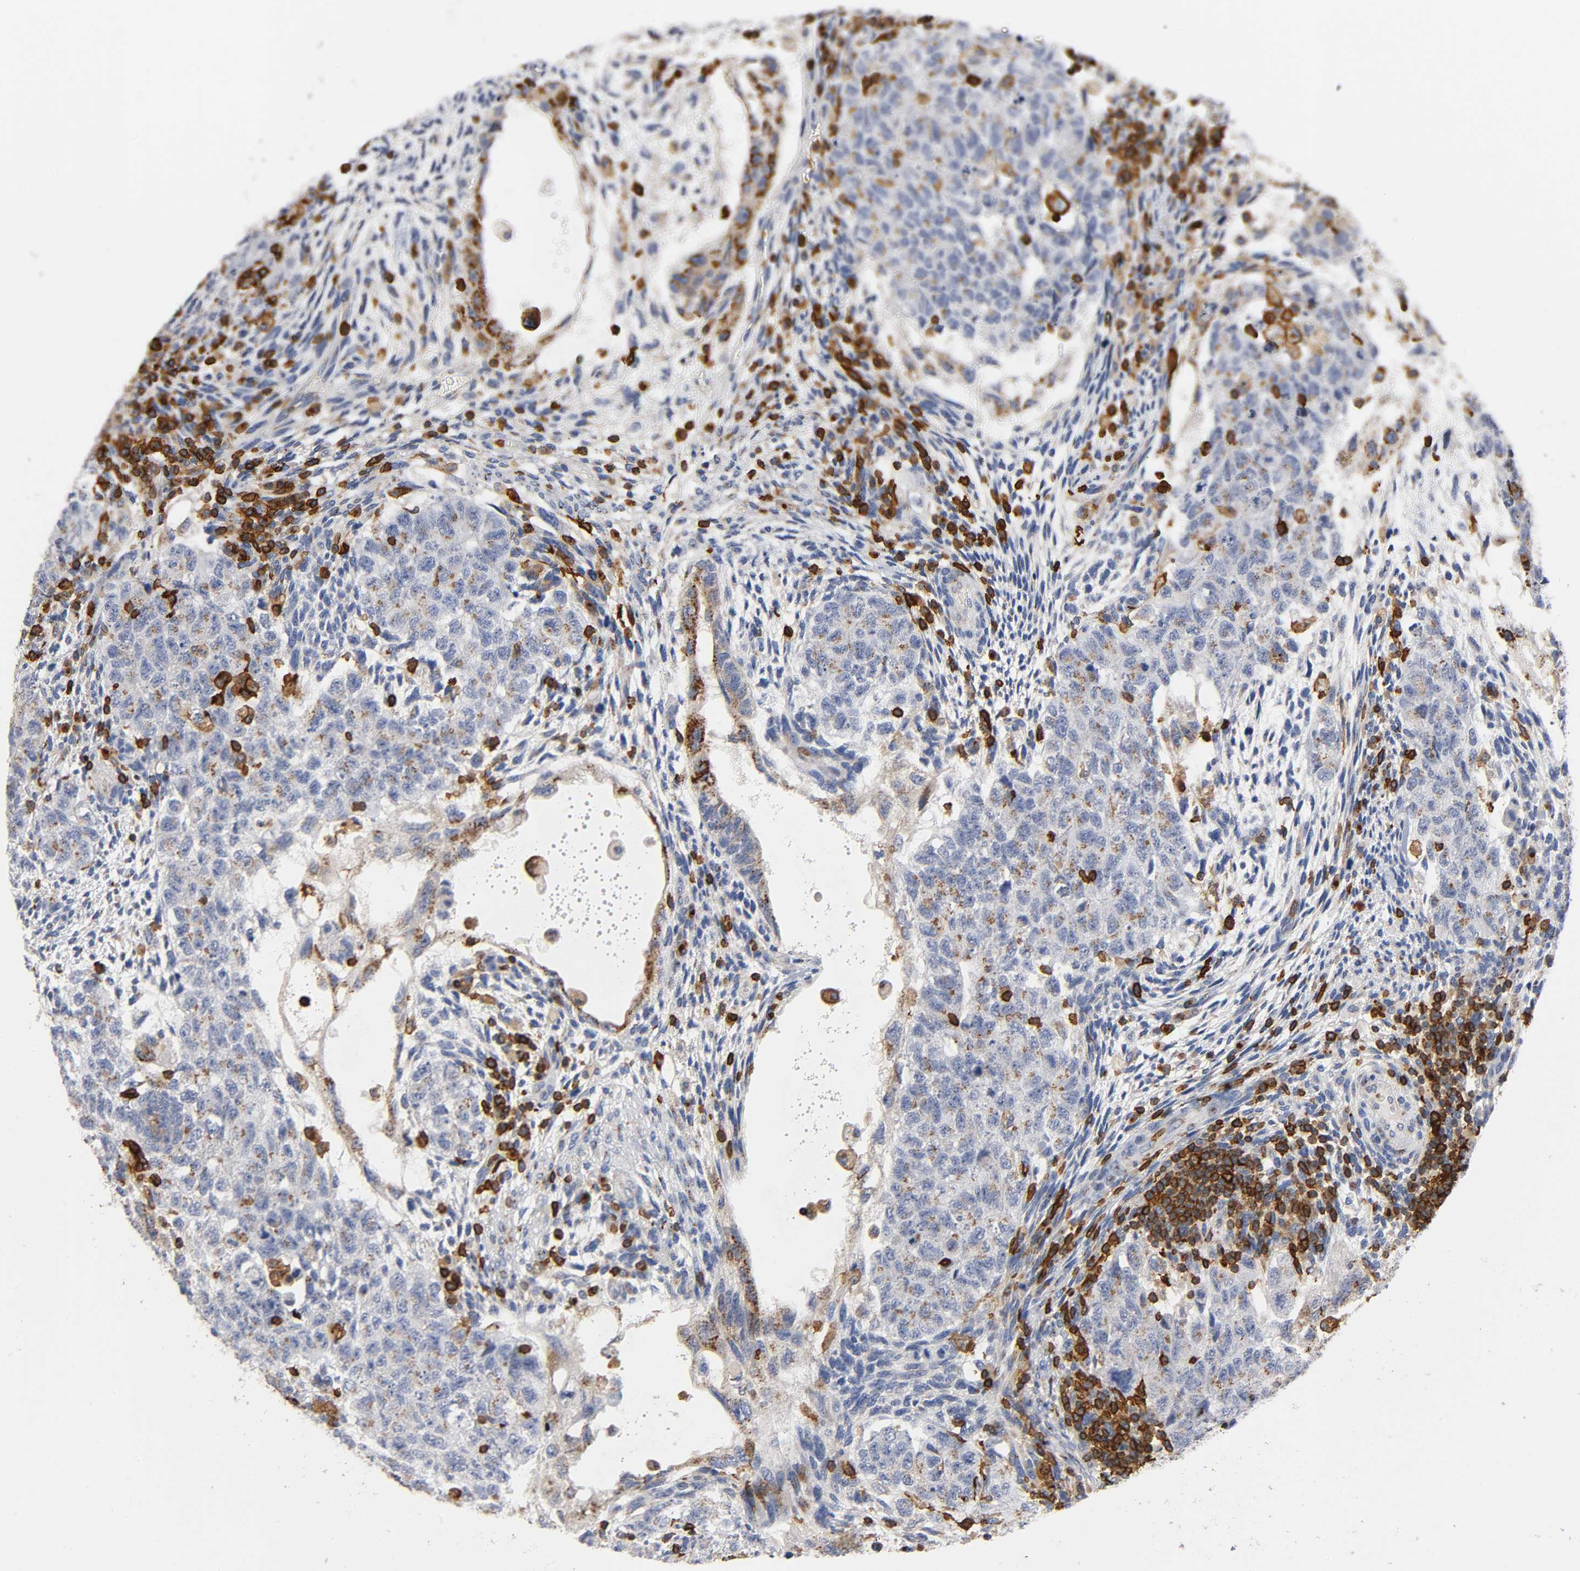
{"staining": {"intensity": "moderate", "quantity": "25%-75%", "location": "cytoplasmic/membranous"}, "tissue": "testis cancer", "cell_type": "Tumor cells", "image_type": "cancer", "snomed": [{"axis": "morphology", "description": "Normal tissue, NOS"}, {"axis": "morphology", "description": "Carcinoma, Embryonal, NOS"}, {"axis": "topography", "description": "Testis"}], "caption": "The histopathology image shows a brown stain indicating the presence of a protein in the cytoplasmic/membranous of tumor cells in testis embryonal carcinoma.", "gene": "CAPN10", "patient": {"sex": "male", "age": 36}}